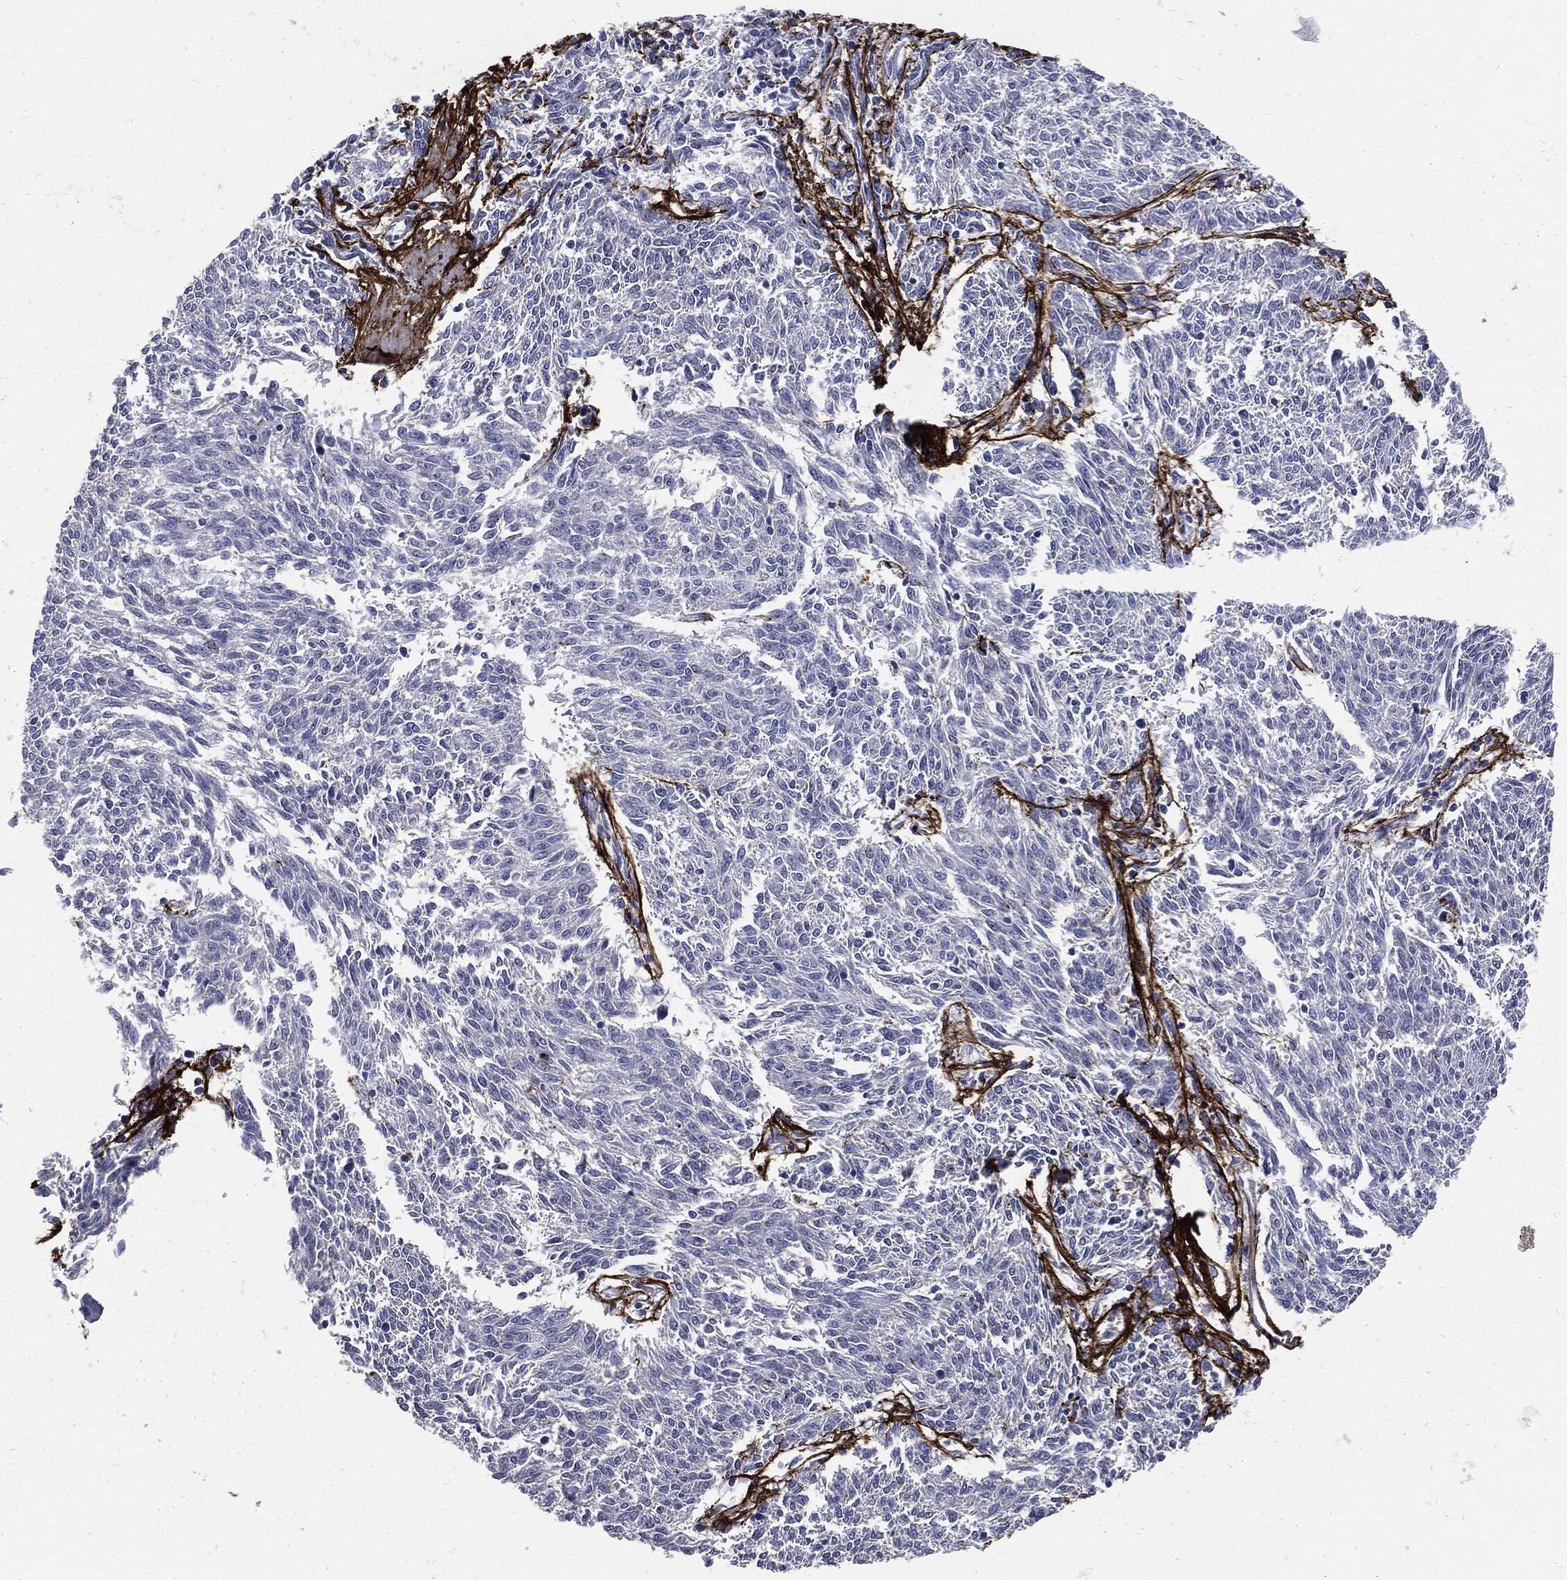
{"staining": {"intensity": "negative", "quantity": "none", "location": "none"}, "tissue": "melanoma", "cell_type": "Tumor cells", "image_type": "cancer", "snomed": [{"axis": "morphology", "description": "Malignant melanoma, NOS"}, {"axis": "topography", "description": "Skin"}], "caption": "The photomicrograph shows no significant expression in tumor cells of malignant melanoma.", "gene": "FBN1", "patient": {"sex": "female", "age": 72}}